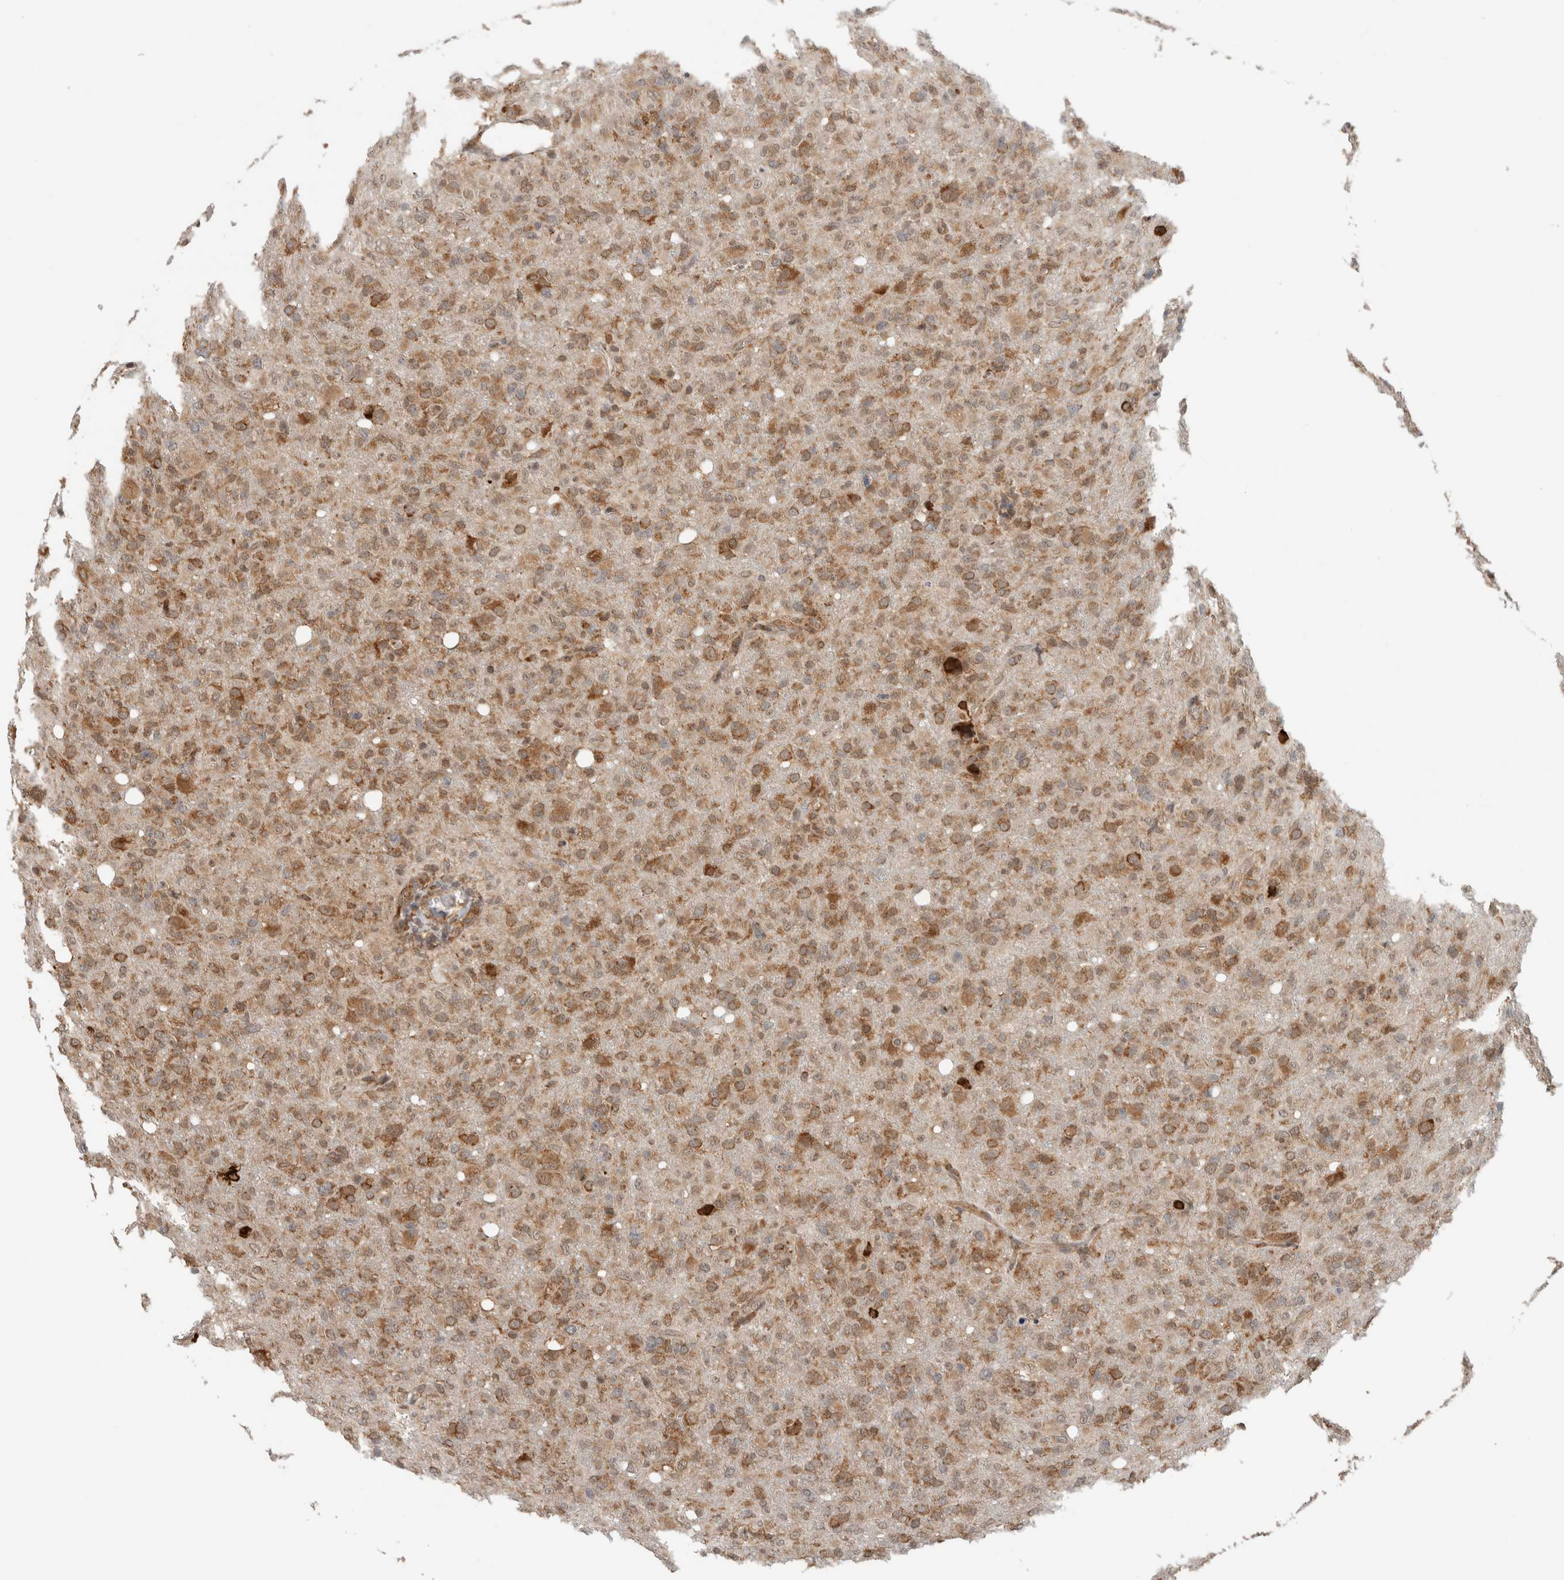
{"staining": {"intensity": "moderate", "quantity": ">75%", "location": "cytoplasmic/membranous"}, "tissue": "glioma", "cell_type": "Tumor cells", "image_type": "cancer", "snomed": [{"axis": "morphology", "description": "Glioma, malignant, High grade"}, {"axis": "topography", "description": "Brain"}], "caption": "An IHC histopathology image of tumor tissue is shown. Protein staining in brown labels moderate cytoplasmic/membranous positivity in malignant high-grade glioma within tumor cells.", "gene": "MS4A7", "patient": {"sex": "female", "age": 57}}